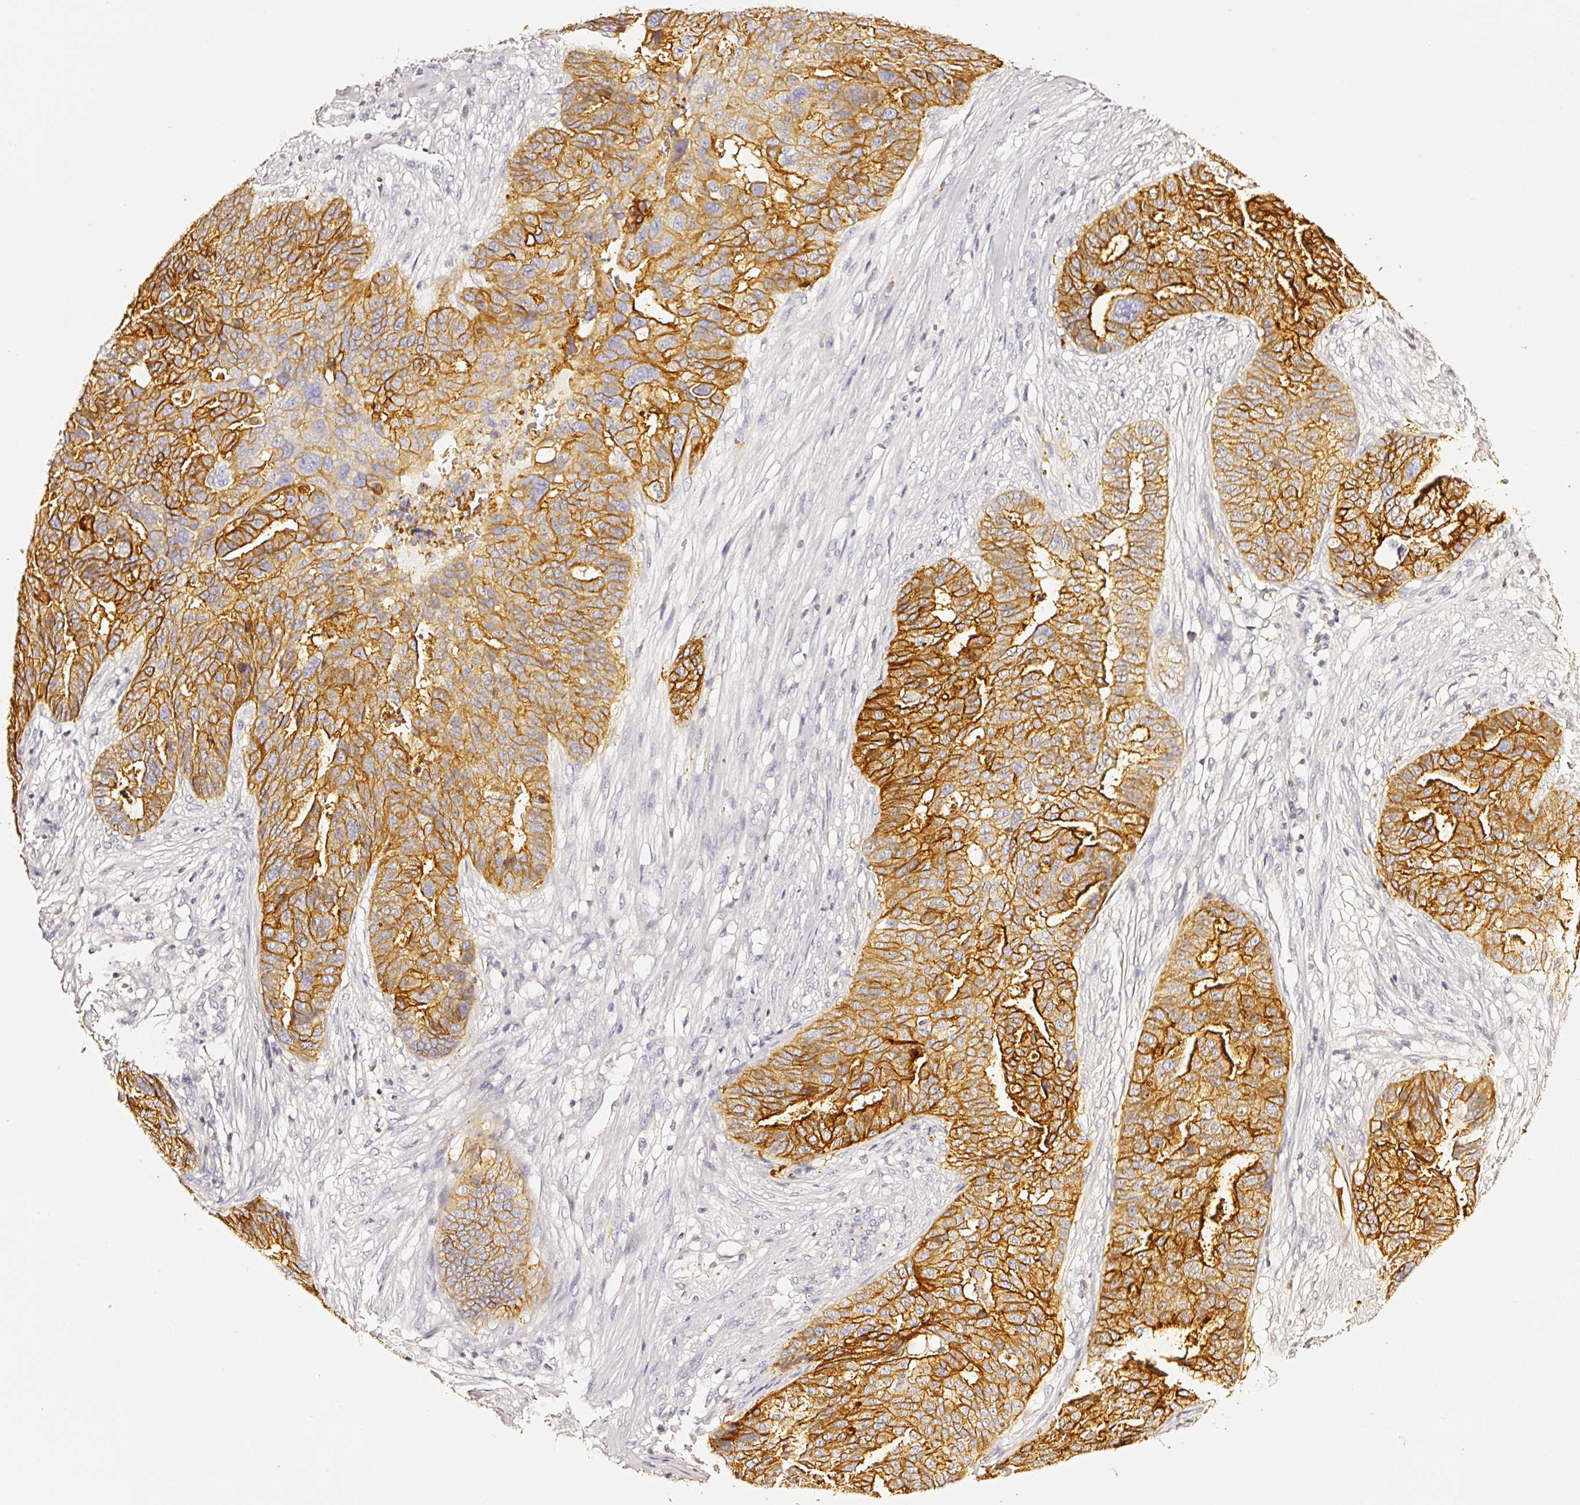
{"staining": {"intensity": "strong", "quantity": ">75%", "location": "cytoplasmic/membranous"}, "tissue": "ovarian cancer", "cell_type": "Tumor cells", "image_type": "cancer", "snomed": [{"axis": "morphology", "description": "Cystadenocarcinoma, serous, NOS"}, {"axis": "topography", "description": "Ovary"}], "caption": "A high amount of strong cytoplasmic/membranous expression is seen in approximately >75% of tumor cells in ovarian cancer (serous cystadenocarcinoma) tissue.", "gene": "CD47", "patient": {"sex": "female", "age": 59}}